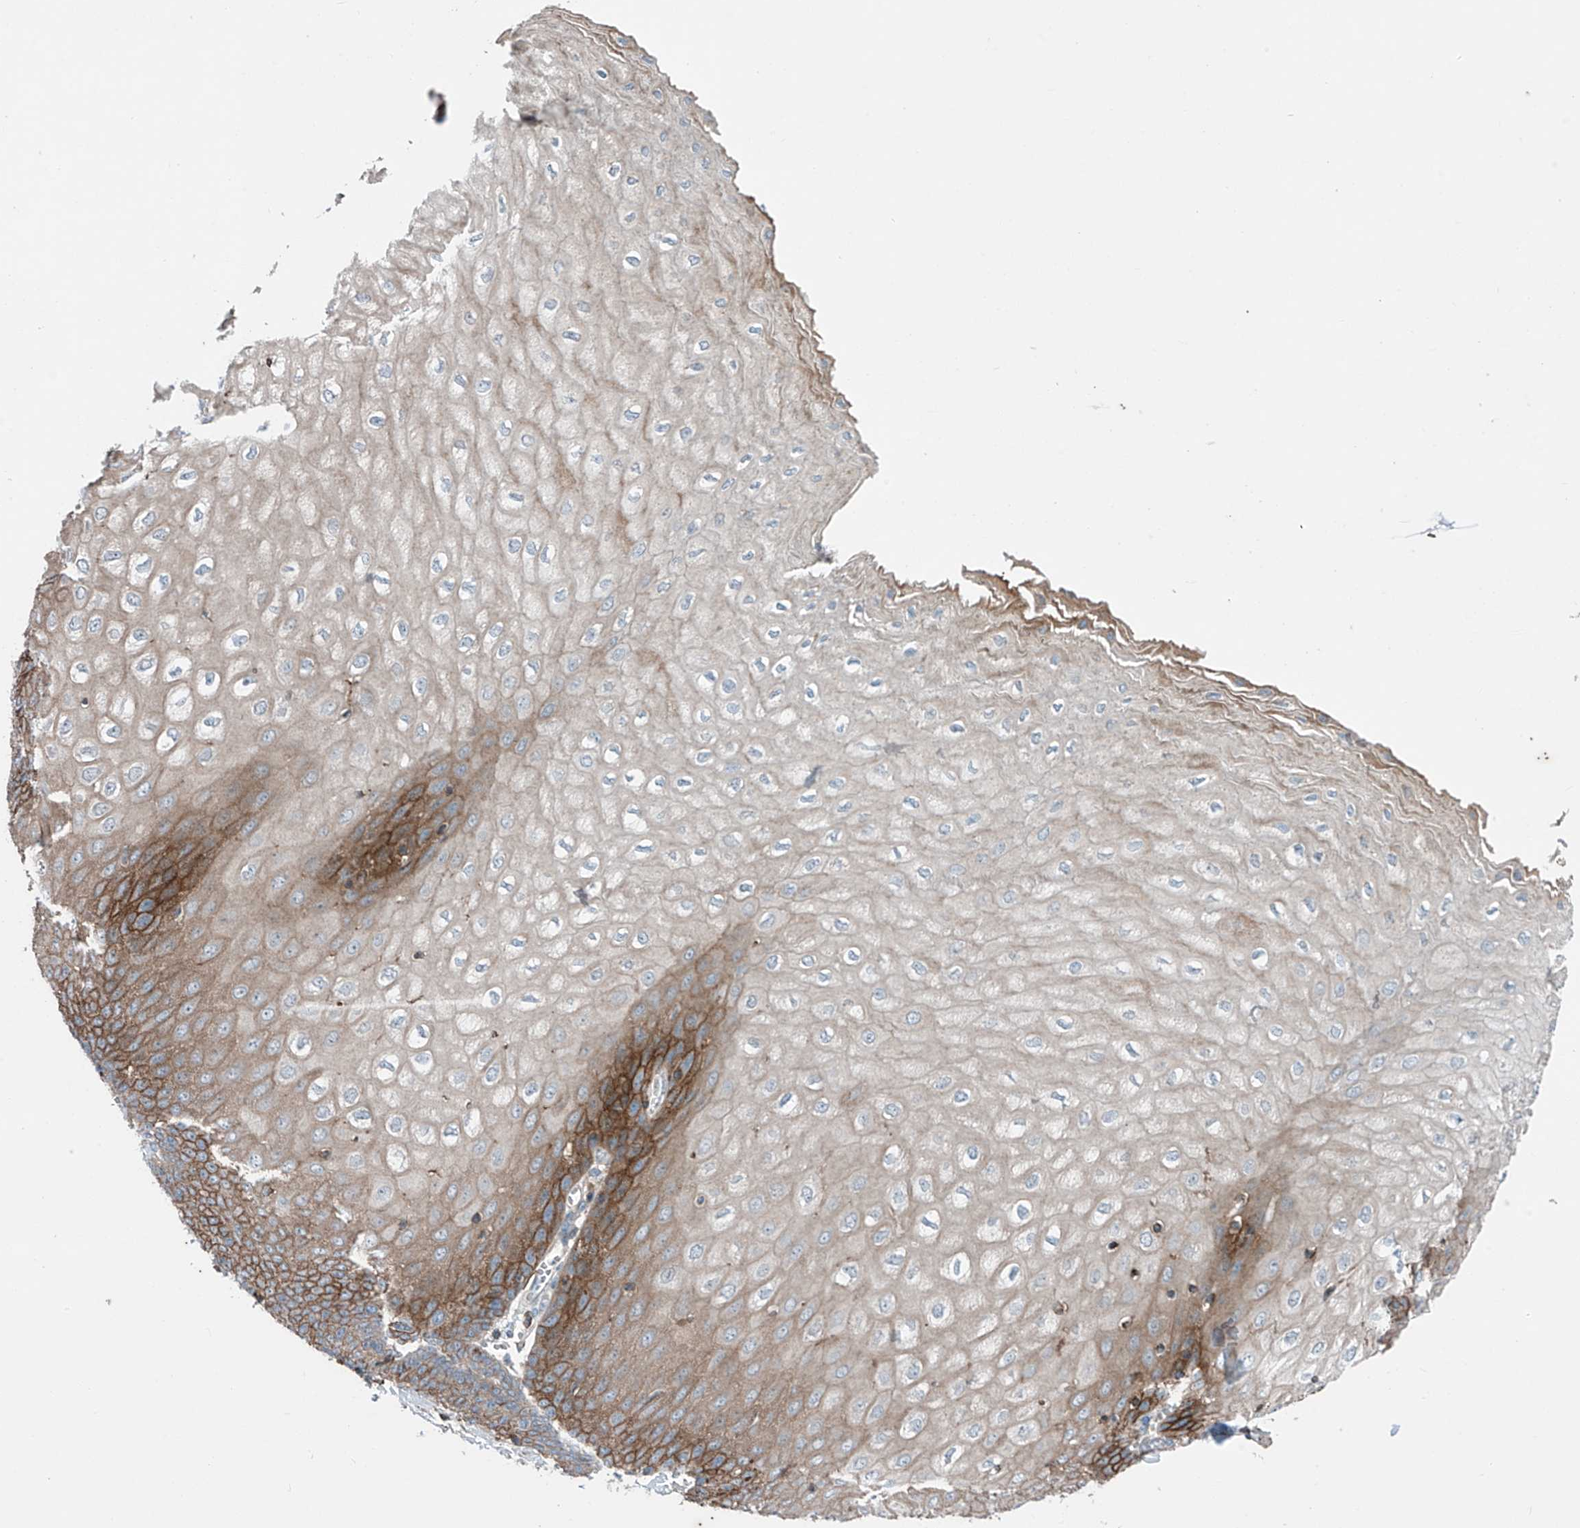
{"staining": {"intensity": "moderate", "quantity": "25%-75%", "location": "cytoplasmic/membranous"}, "tissue": "esophagus", "cell_type": "Squamous epithelial cells", "image_type": "normal", "snomed": [{"axis": "morphology", "description": "Normal tissue, NOS"}, {"axis": "topography", "description": "Esophagus"}], "caption": "The photomicrograph exhibits staining of unremarkable esophagus, revealing moderate cytoplasmic/membranous protein staining (brown color) within squamous epithelial cells. (DAB (3,3'-diaminobenzidine) IHC, brown staining for protein, blue staining for nuclei).", "gene": "SLC1A5", "patient": {"sex": "male", "age": 60}}